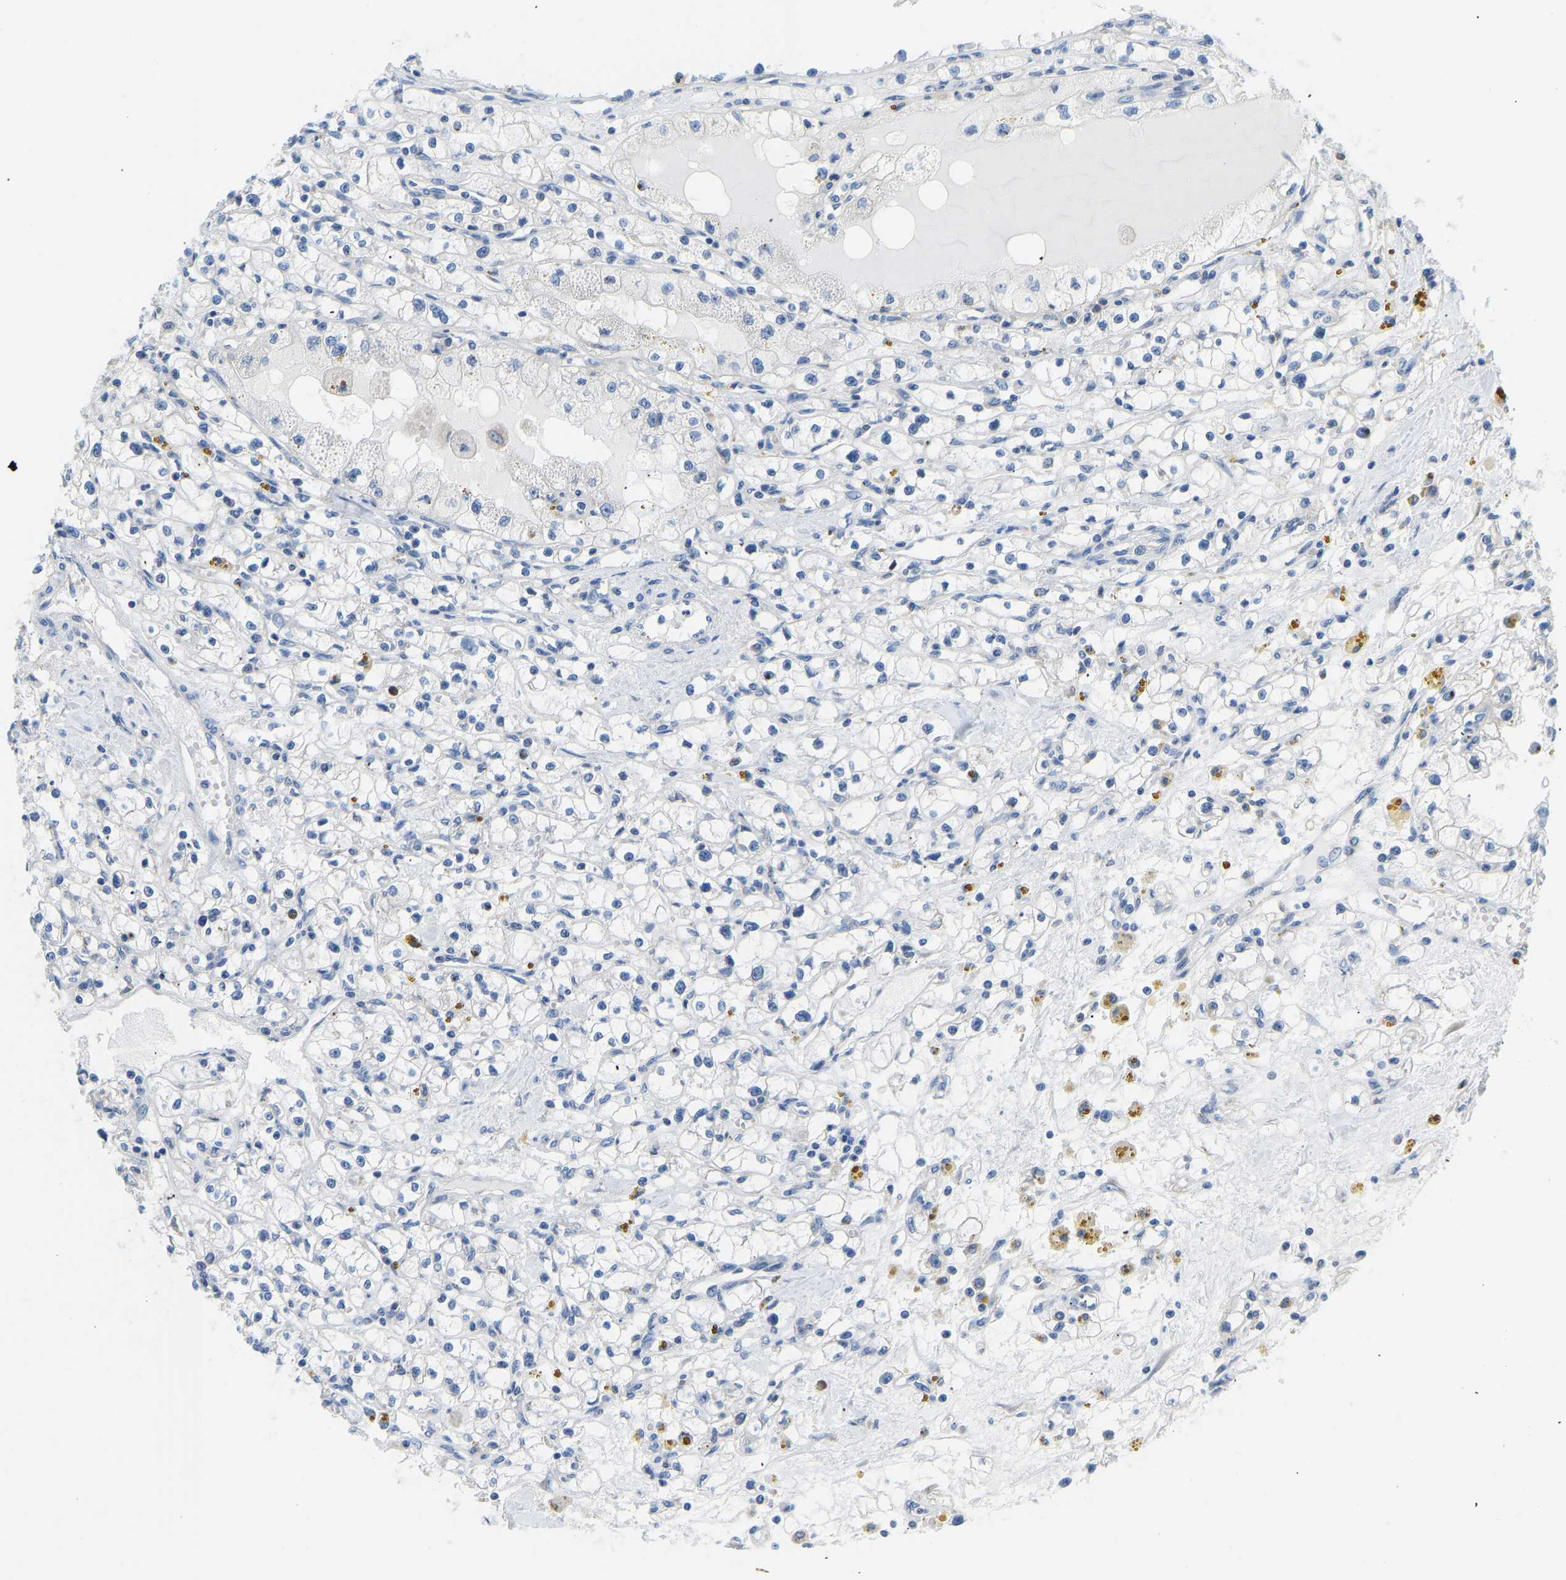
{"staining": {"intensity": "negative", "quantity": "none", "location": "none"}, "tissue": "renal cancer", "cell_type": "Tumor cells", "image_type": "cancer", "snomed": [{"axis": "morphology", "description": "Adenocarcinoma, NOS"}, {"axis": "topography", "description": "Kidney"}], "caption": "Tumor cells are negative for brown protein staining in renal adenocarcinoma. Brightfield microscopy of immunohistochemistry stained with DAB (brown) and hematoxylin (blue), captured at high magnification.", "gene": "VRK1", "patient": {"sex": "male", "age": 56}}